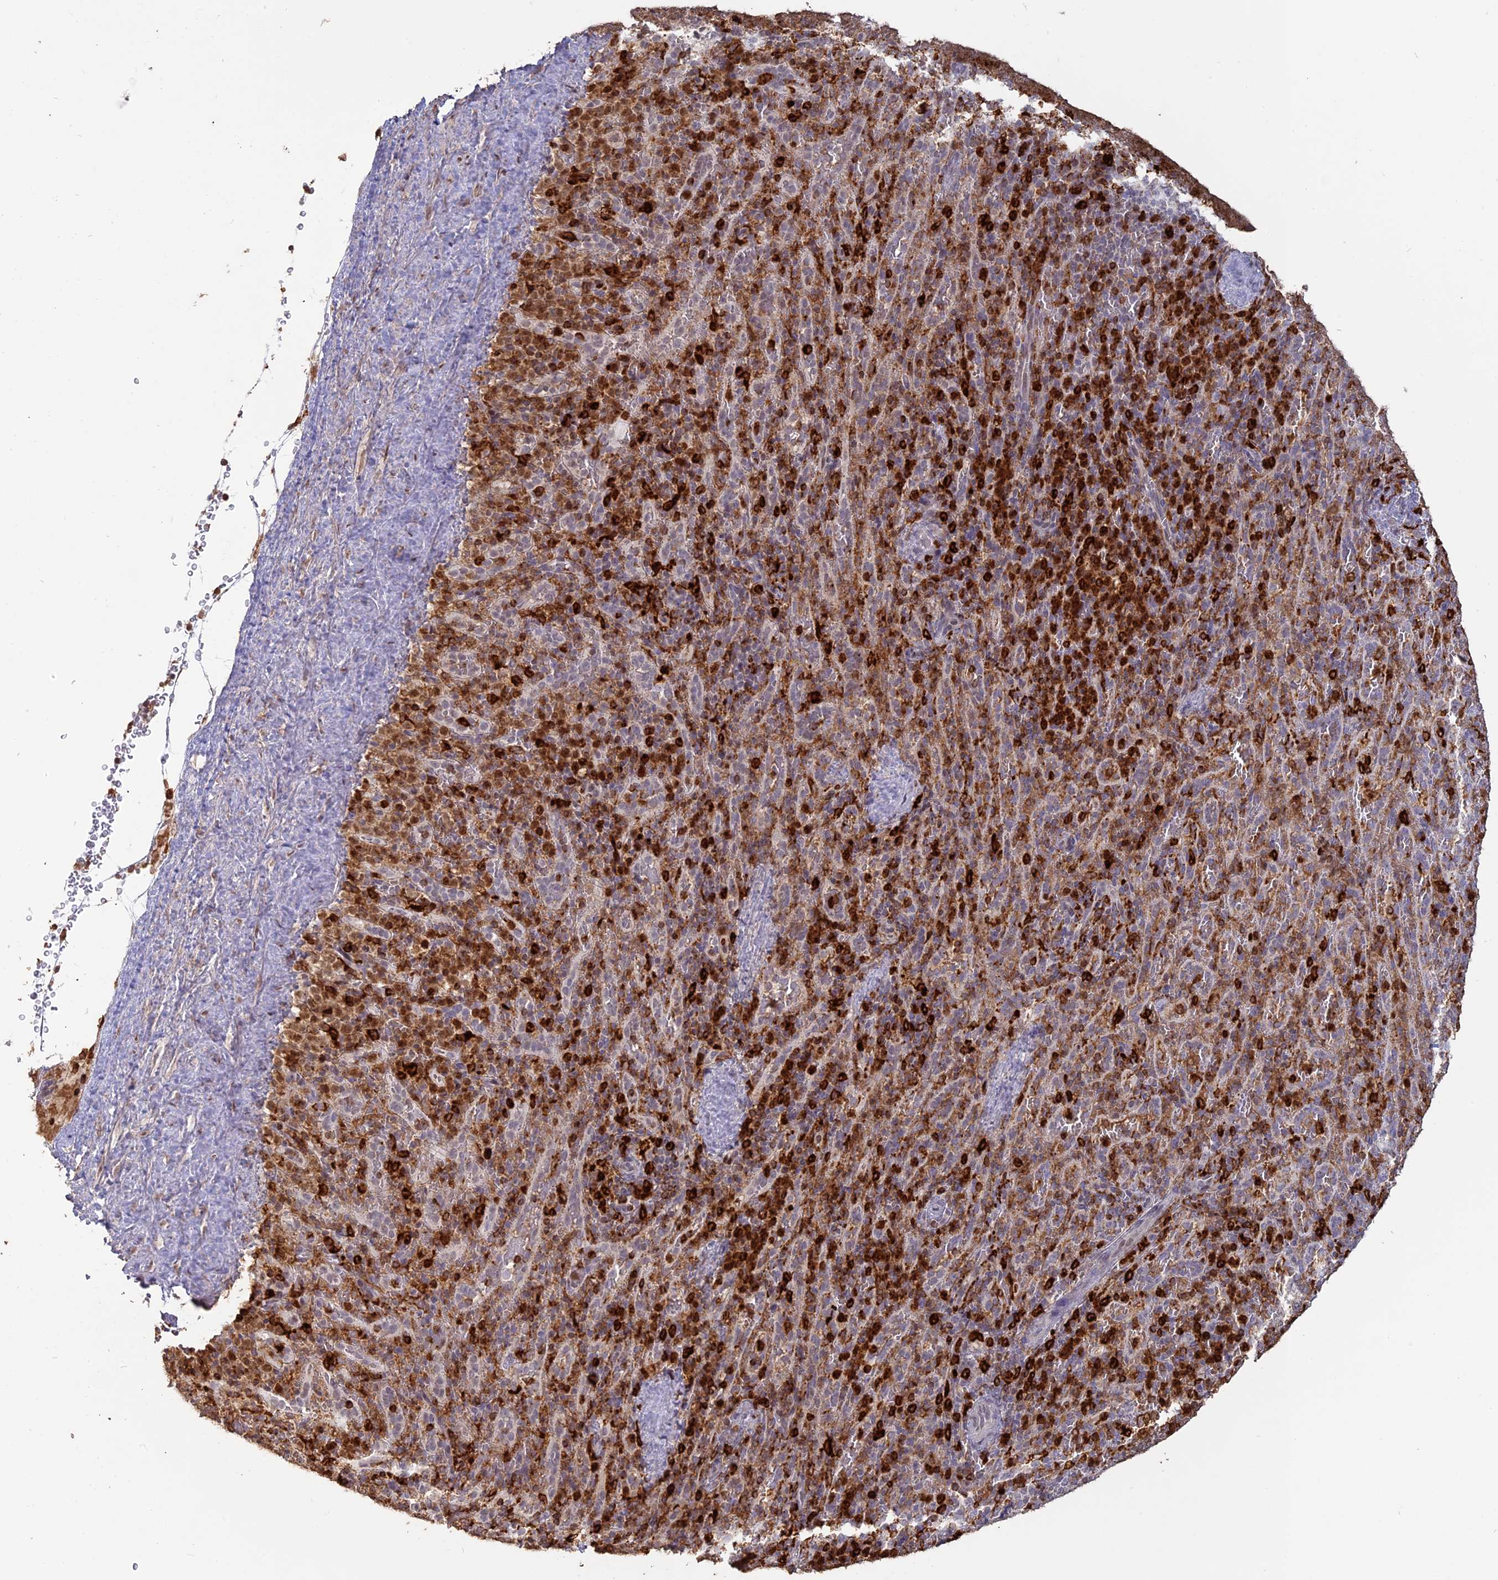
{"staining": {"intensity": "strong", "quantity": "25%-75%", "location": "cytoplasmic/membranous"}, "tissue": "spleen", "cell_type": "Cells in red pulp", "image_type": "normal", "snomed": [{"axis": "morphology", "description": "Normal tissue, NOS"}, {"axis": "topography", "description": "Spleen"}], "caption": "Spleen stained with immunohistochemistry displays strong cytoplasmic/membranous expression in approximately 25%-75% of cells in red pulp. The staining is performed using DAB brown chromogen to label protein expression. The nuclei are counter-stained blue using hematoxylin.", "gene": "APOBR", "patient": {"sex": "female", "age": 21}}